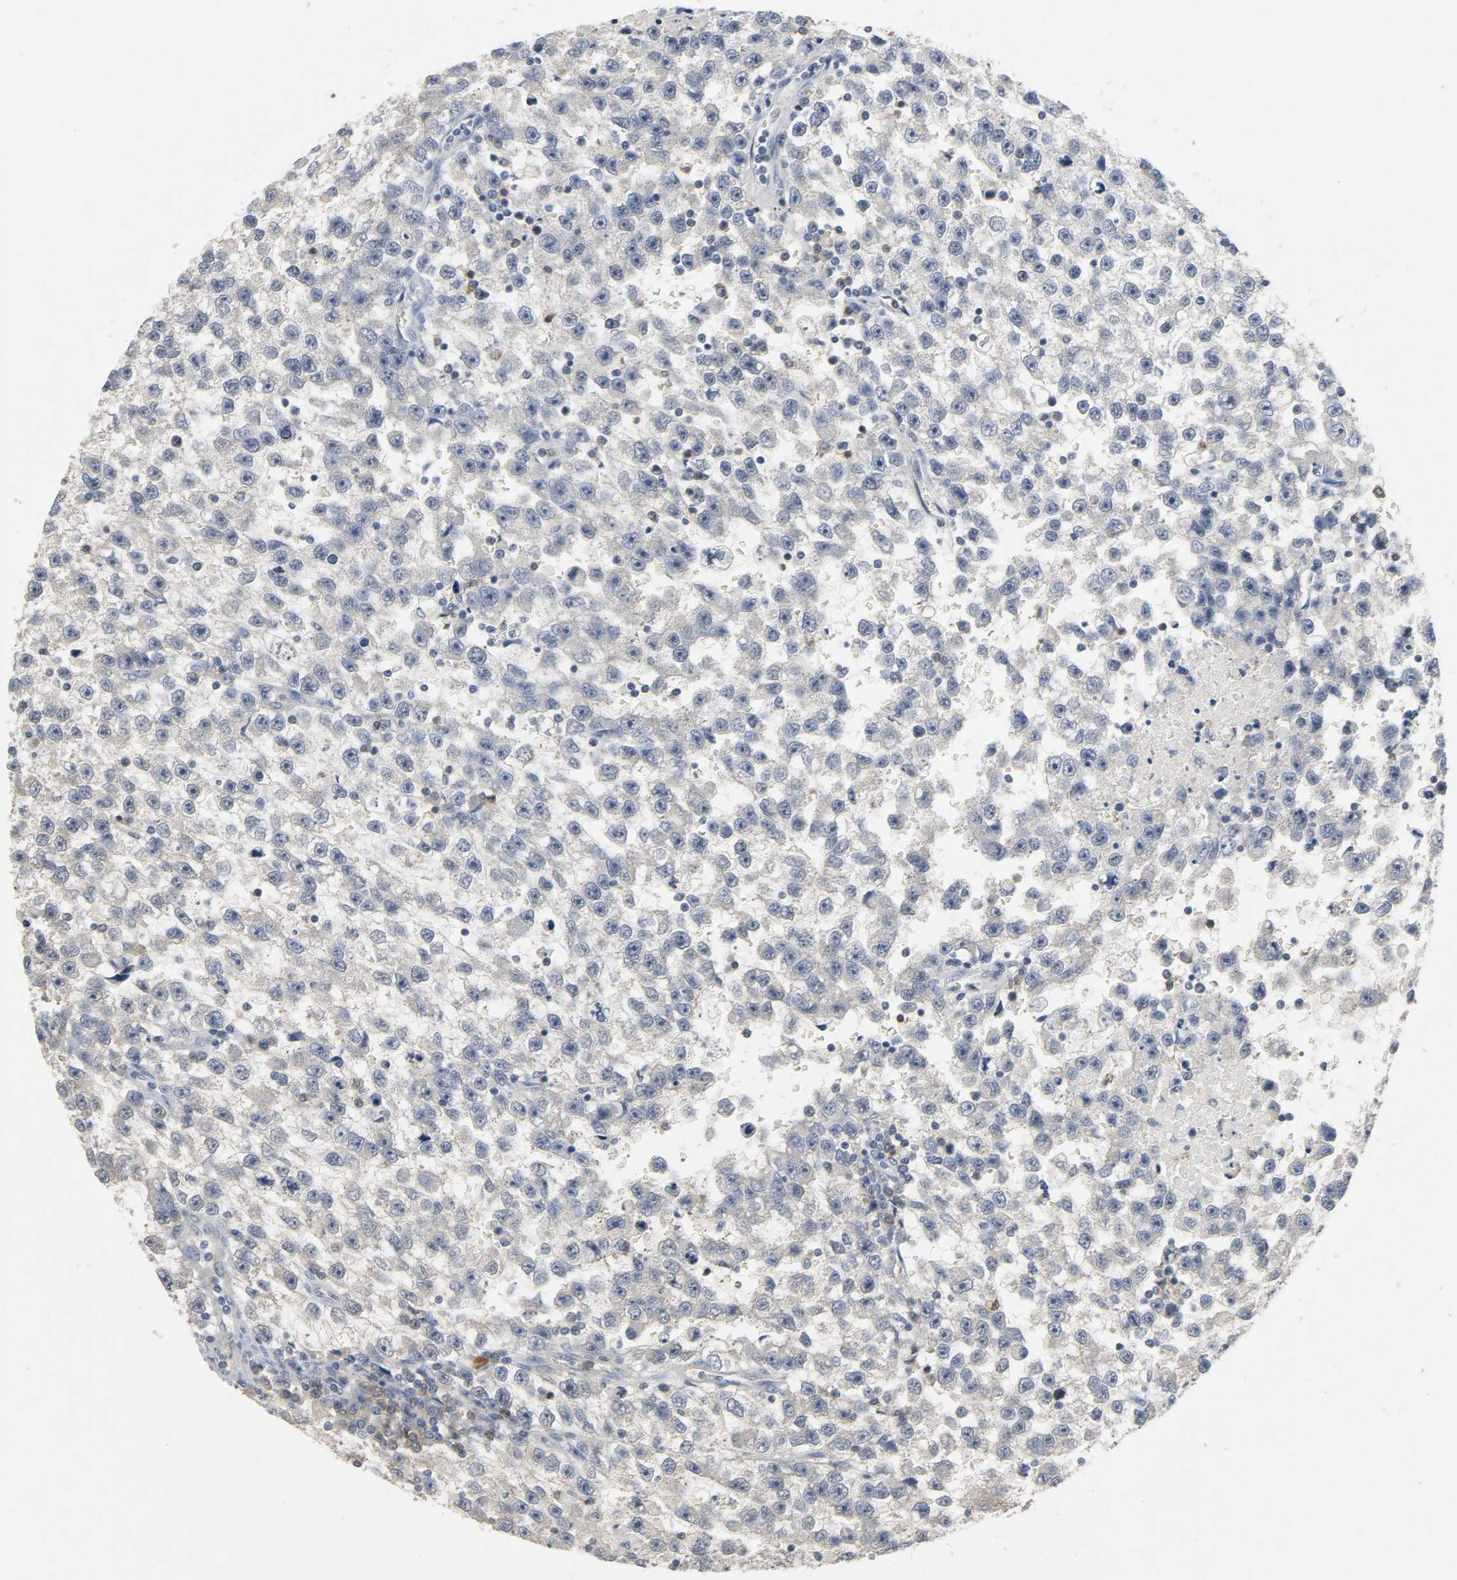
{"staining": {"intensity": "negative", "quantity": "none", "location": "none"}, "tissue": "testis cancer", "cell_type": "Tumor cells", "image_type": "cancer", "snomed": [{"axis": "morphology", "description": "Seminoma, NOS"}, {"axis": "topography", "description": "Testis"}], "caption": "Immunohistochemistry (IHC) micrograph of seminoma (testis) stained for a protein (brown), which exhibits no positivity in tumor cells.", "gene": "CD4", "patient": {"sex": "male", "age": 33}}